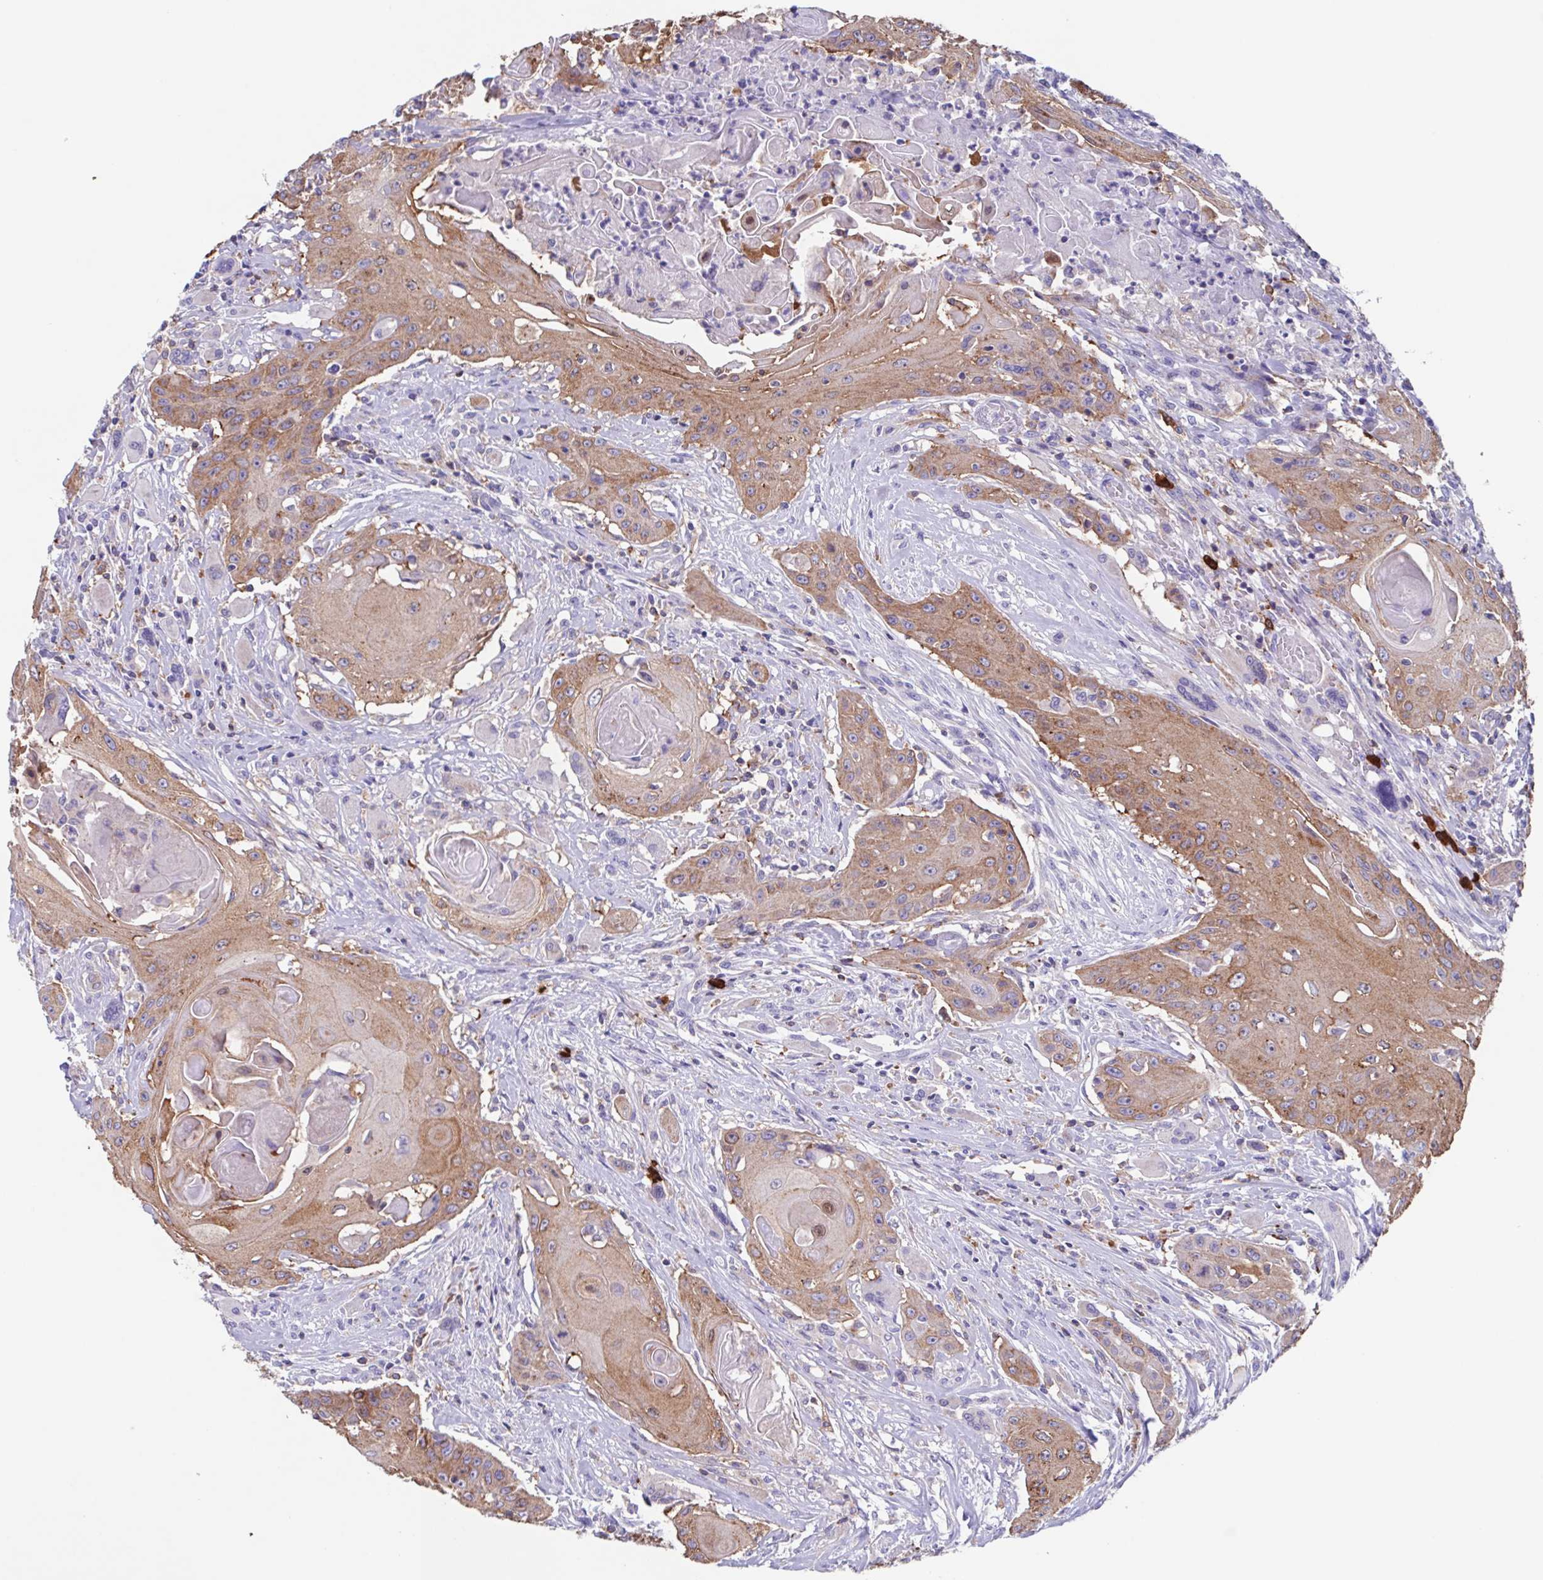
{"staining": {"intensity": "weak", "quantity": ">75%", "location": "cytoplasmic/membranous"}, "tissue": "head and neck cancer", "cell_type": "Tumor cells", "image_type": "cancer", "snomed": [{"axis": "morphology", "description": "Squamous cell carcinoma, NOS"}, {"axis": "topography", "description": "Oral tissue"}, {"axis": "topography", "description": "Head-Neck"}, {"axis": "topography", "description": "Neck, NOS"}], "caption": "An immunohistochemistry image of tumor tissue is shown. Protein staining in brown shows weak cytoplasmic/membranous positivity in head and neck squamous cell carcinoma within tumor cells.", "gene": "TPD52", "patient": {"sex": "female", "age": 55}}